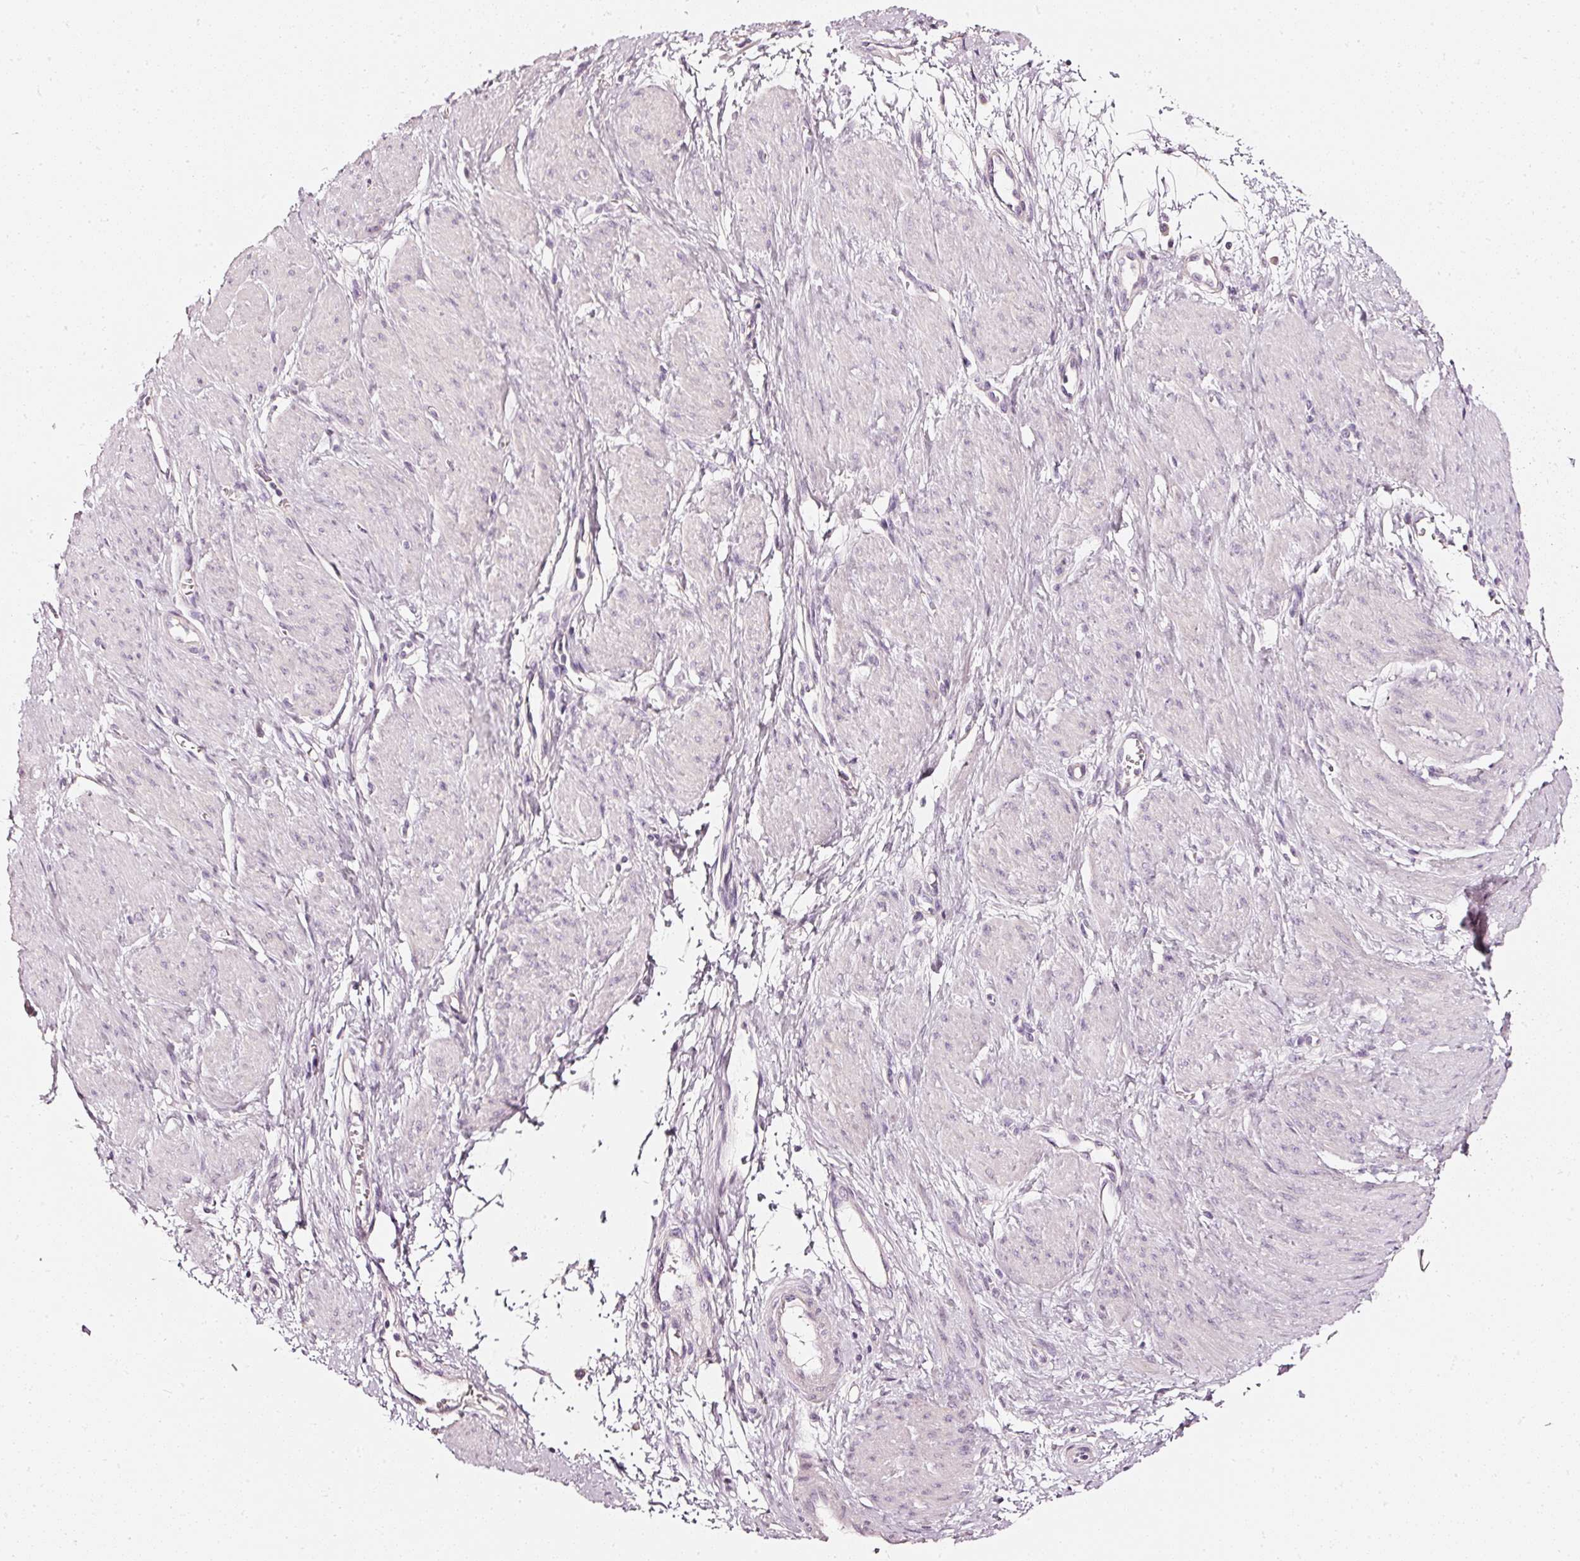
{"staining": {"intensity": "negative", "quantity": "none", "location": "none"}, "tissue": "smooth muscle", "cell_type": "Smooth muscle cells", "image_type": "normal", "snomed": [{"axis": "morphology", "description": "Normal tissue, NOS"}, {"axis": "topography", "description": "Smooth muscle"}, {"axis": "topography", "description": "Uterus"}], "caption": "Immunohistochemical staining of unremarkable human smooth muscle reveals no significant staining in smooth muscle cells.", "gene": "CNP", "patient": {"sex": "female", "age": 39}}